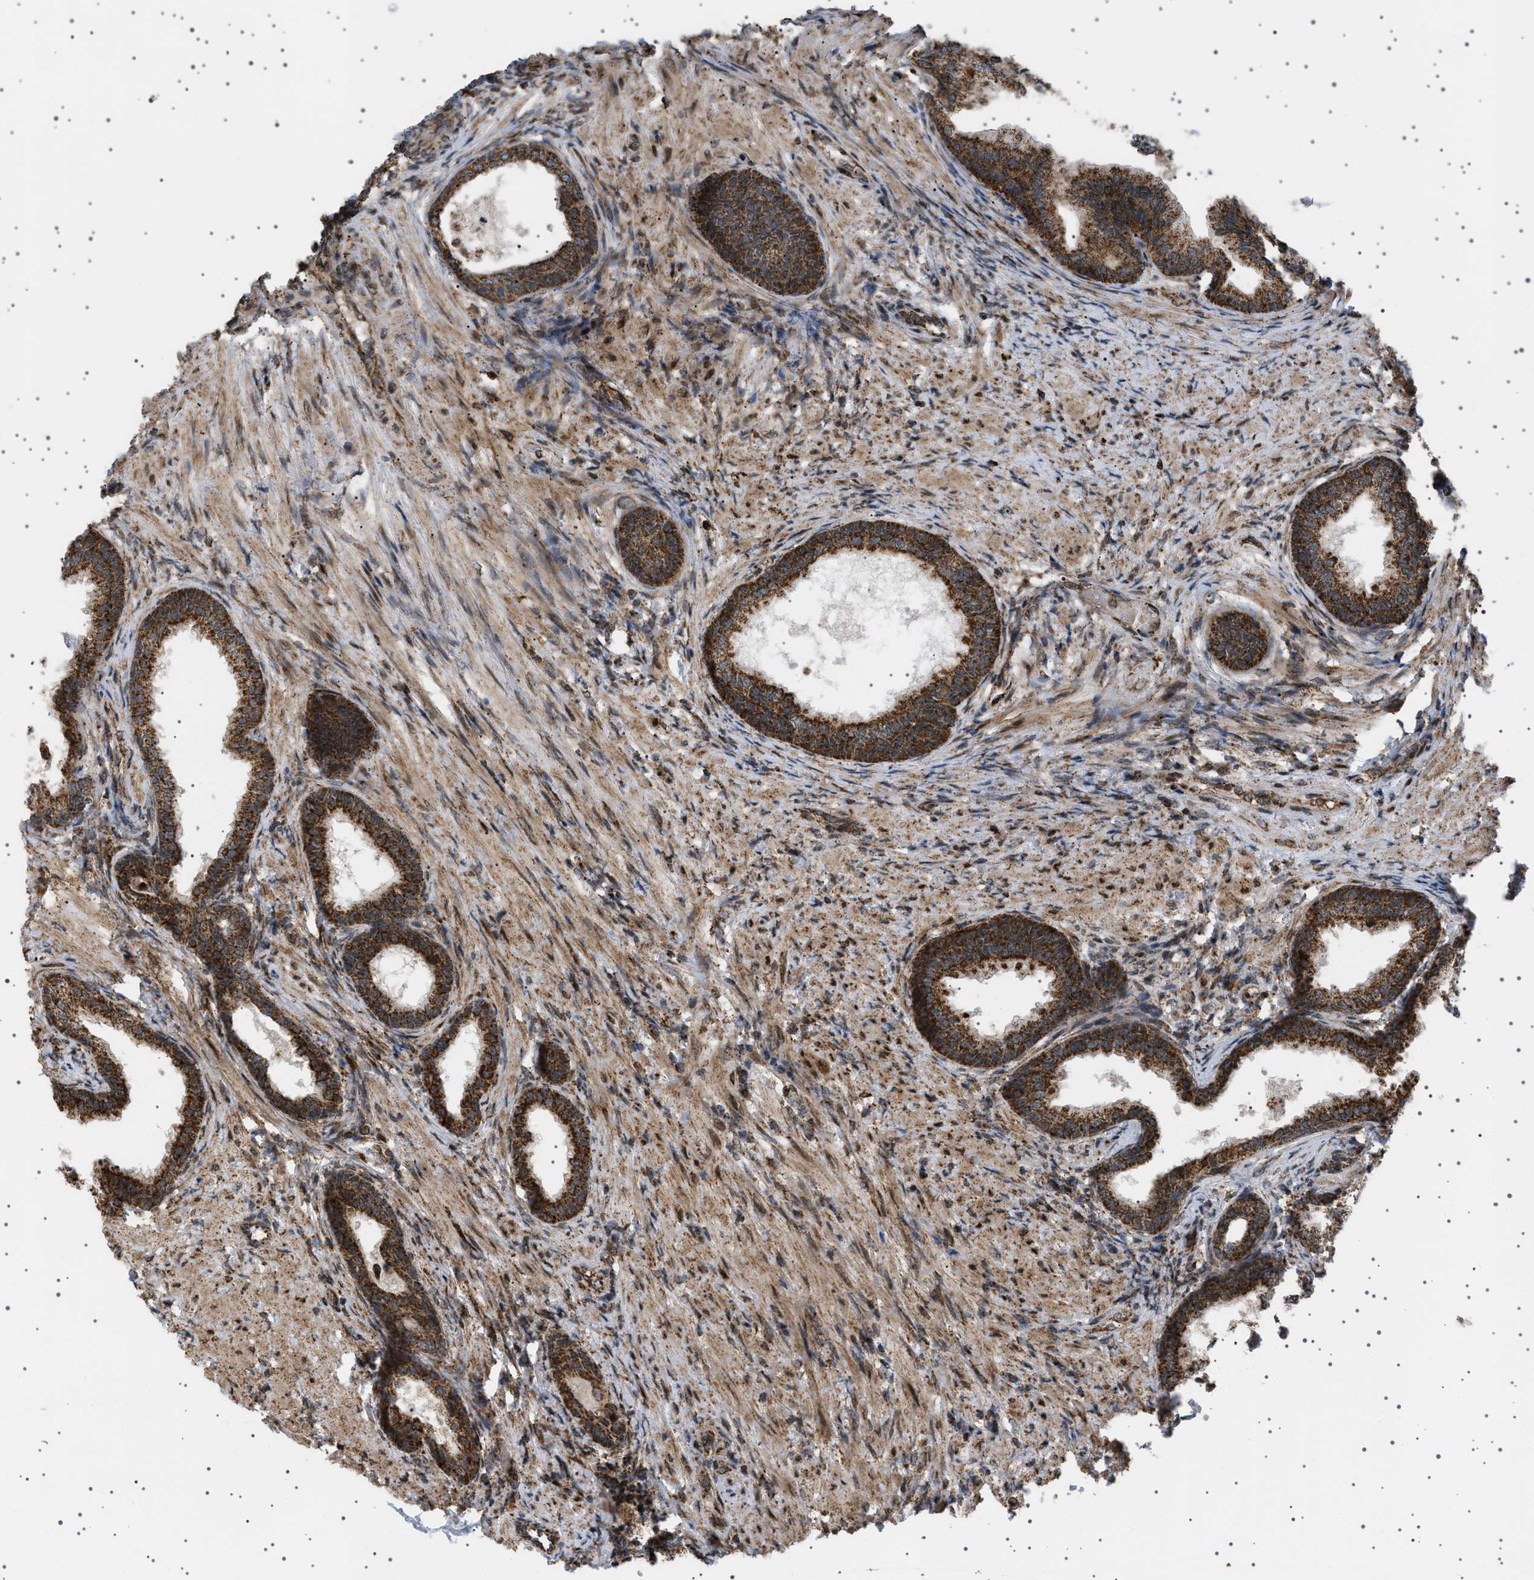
{"staining": {"intensity": "strong", "quantity": ">75%", "location": "cytoplasmic/membranous"}, "tissue": "prostate", "cell_type": "Glandular cells", "image_type": "normal", "snomed": [{"axis": "morphology", "description": "Normal tissue, NOS"}, {"axis": "topography", "description": "Prostate"}], "caption": "Glandular cells exhibit strong cytoplasmic/membranous staining in about >75% of cells in unremarkable prostate. (Brightfield microscopy of DAB IHC at high magnification).", "gene": "MELK", "patient": {"sex": "male", "age": 76}}